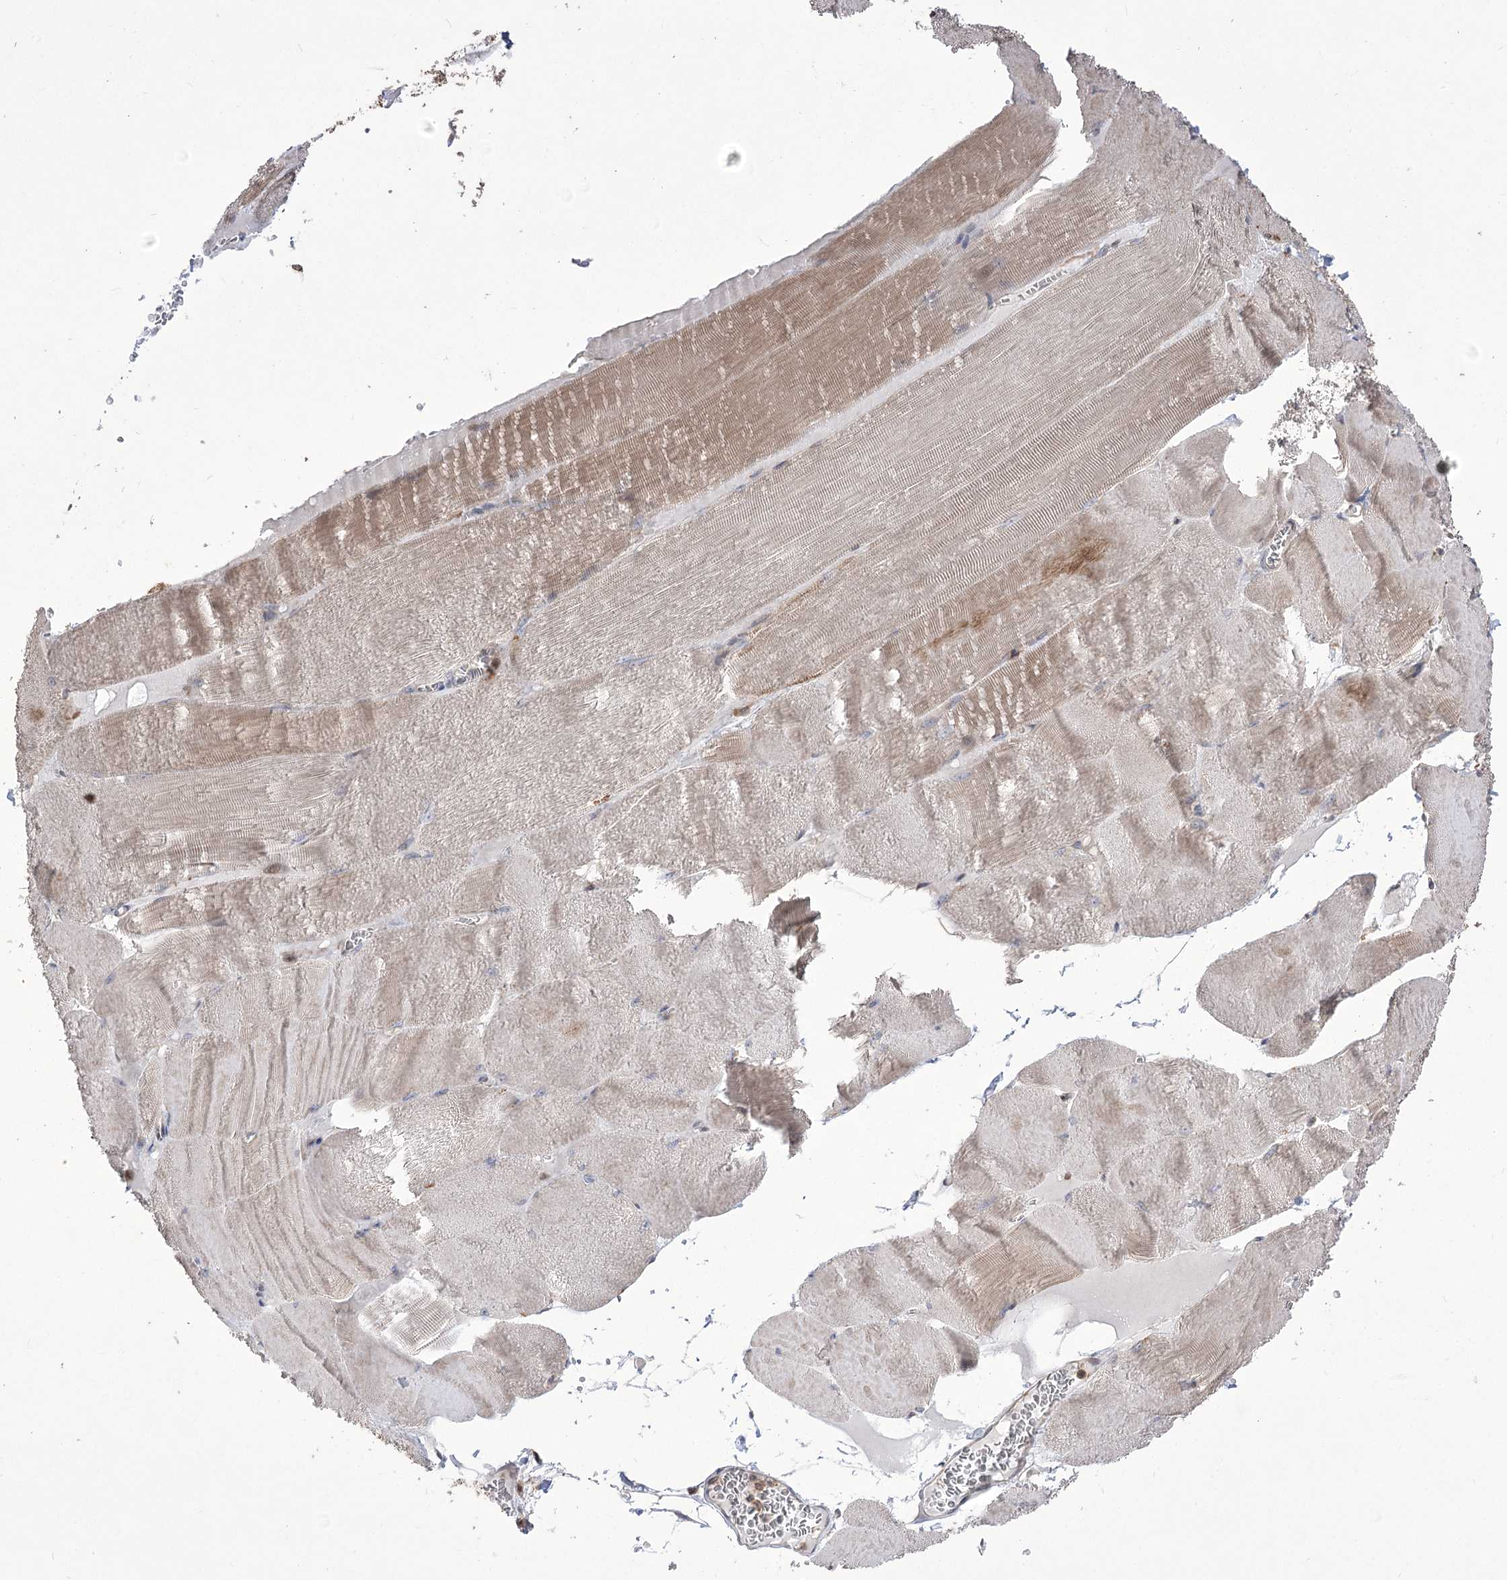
{"staining": {"intensity": "weak", "quantity": "<25%", "location": "cytoplasmic/membranous"}, "tissue": "skeletal muscle", "cell_type": "Myocytes", "image_type": "normal", "snomed": [{"axis": "morphology", "description": "Normal tissue, NOS"}, {"axis": "morphology", "description": "Basal cell carcinoma"}, {"axis": "topography", "description": "Skeletal muscle"}], "caption": "High power microscopy histopathology image of an IHC histopathology image of benign skeletal muscle, revealing no significant expression in myocytes.", "gene": "XYLB", "patient": {"sex": "female", "age": 64}}